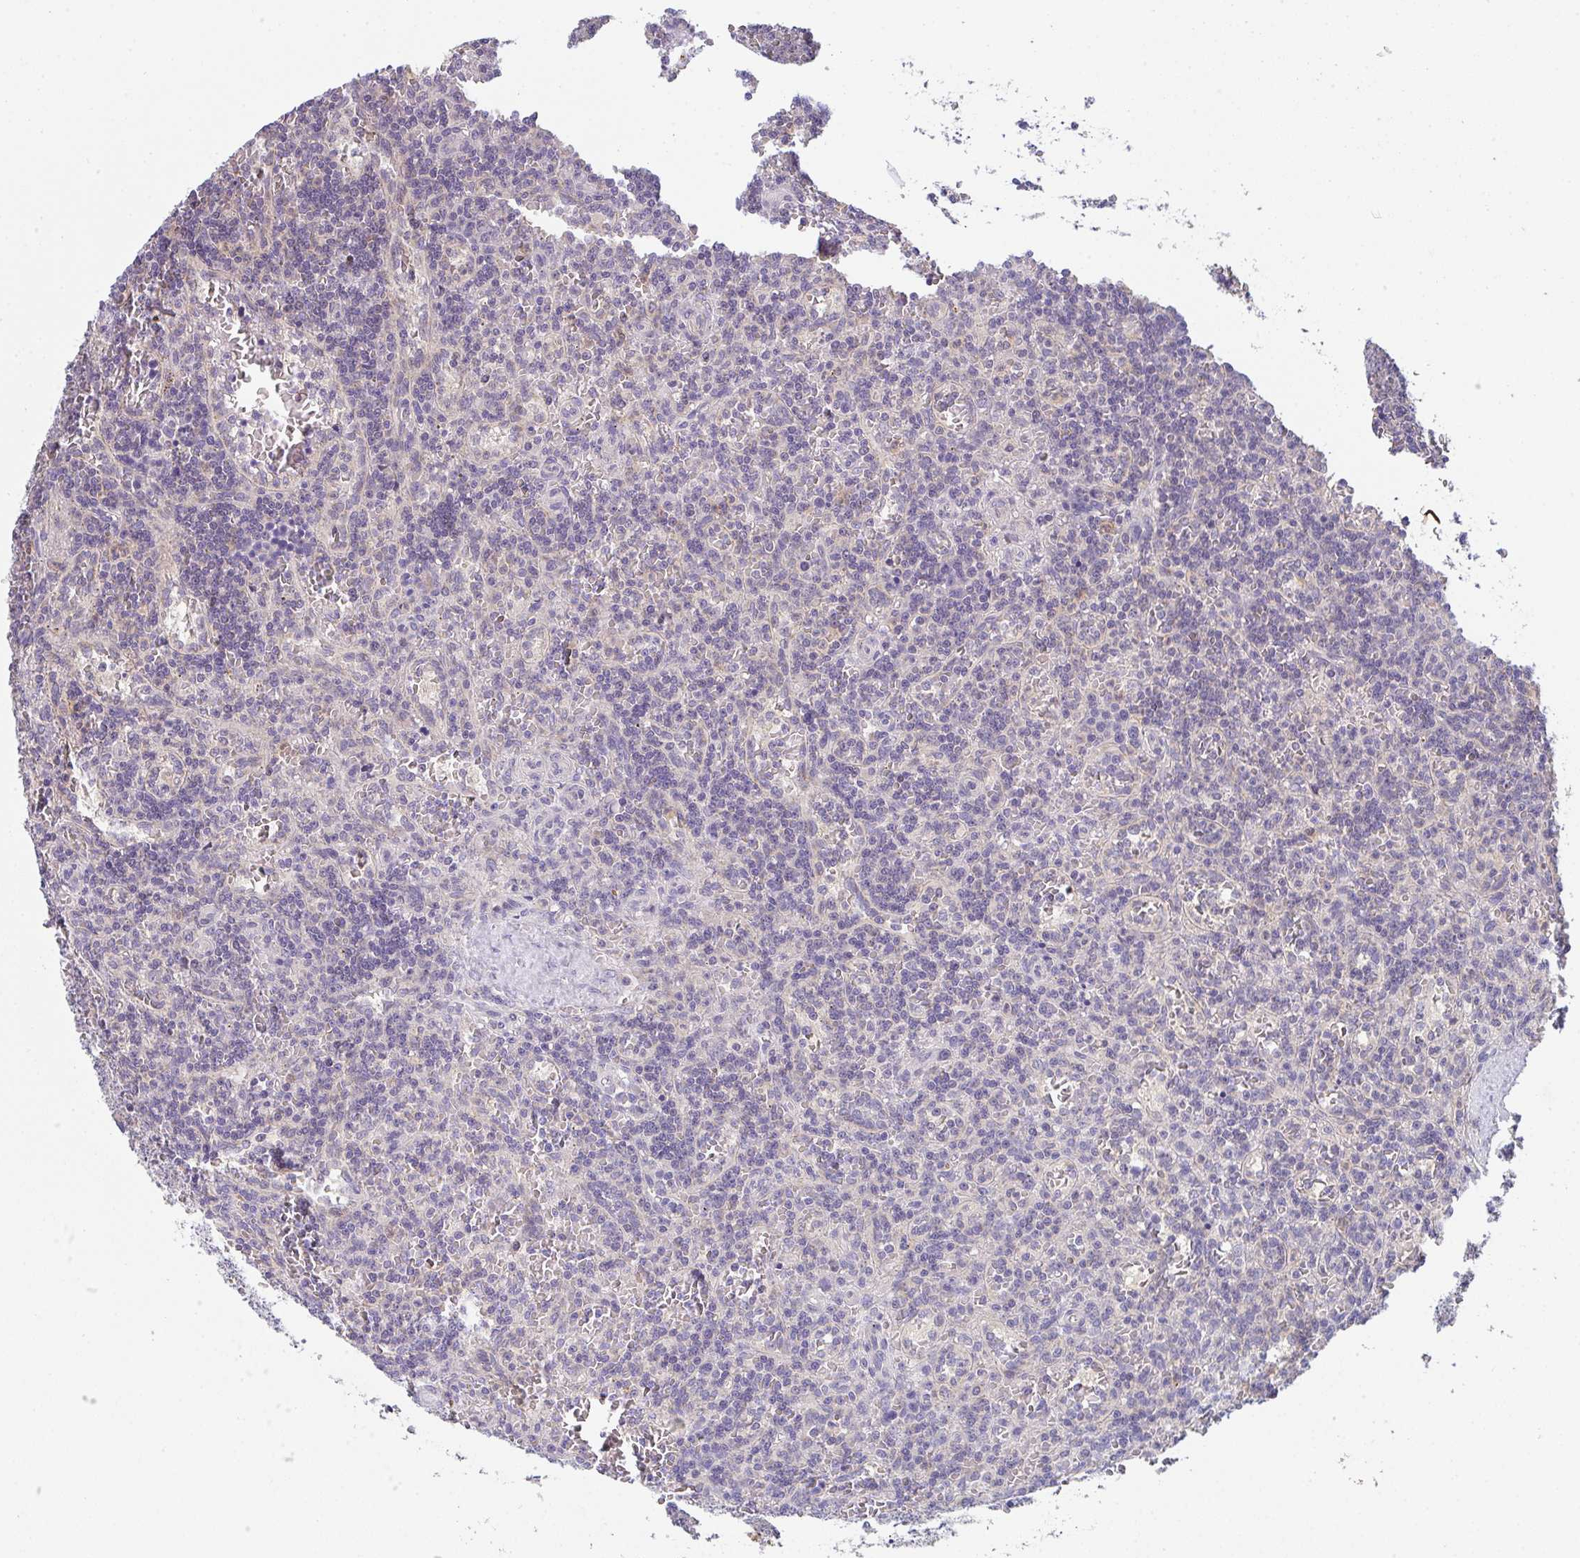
{"staining": {"intensity": "negative", "quantity": "none", "location": "none"}, "tissue": "lymphoma", "cell_type": "Tumor cells", "image_type": "cancer", "snomed": [{"axis": "morphology", "description": "Malignant lymphoma, non-Hodgkin's type, Low grade"}, {"axis": "topography", "description": "Spleen"}], "caption": "IHC histopathology image of neoplastic tissue: malignant lymphoma, non-Hodgkin's type (low-grade) stained with DAB (3,3'-diaminobenzidine) exhibits no significant protein staining in tumor cells.", "gene": "TSPAN31", "patient": {"sex": "male", "age": 73}}